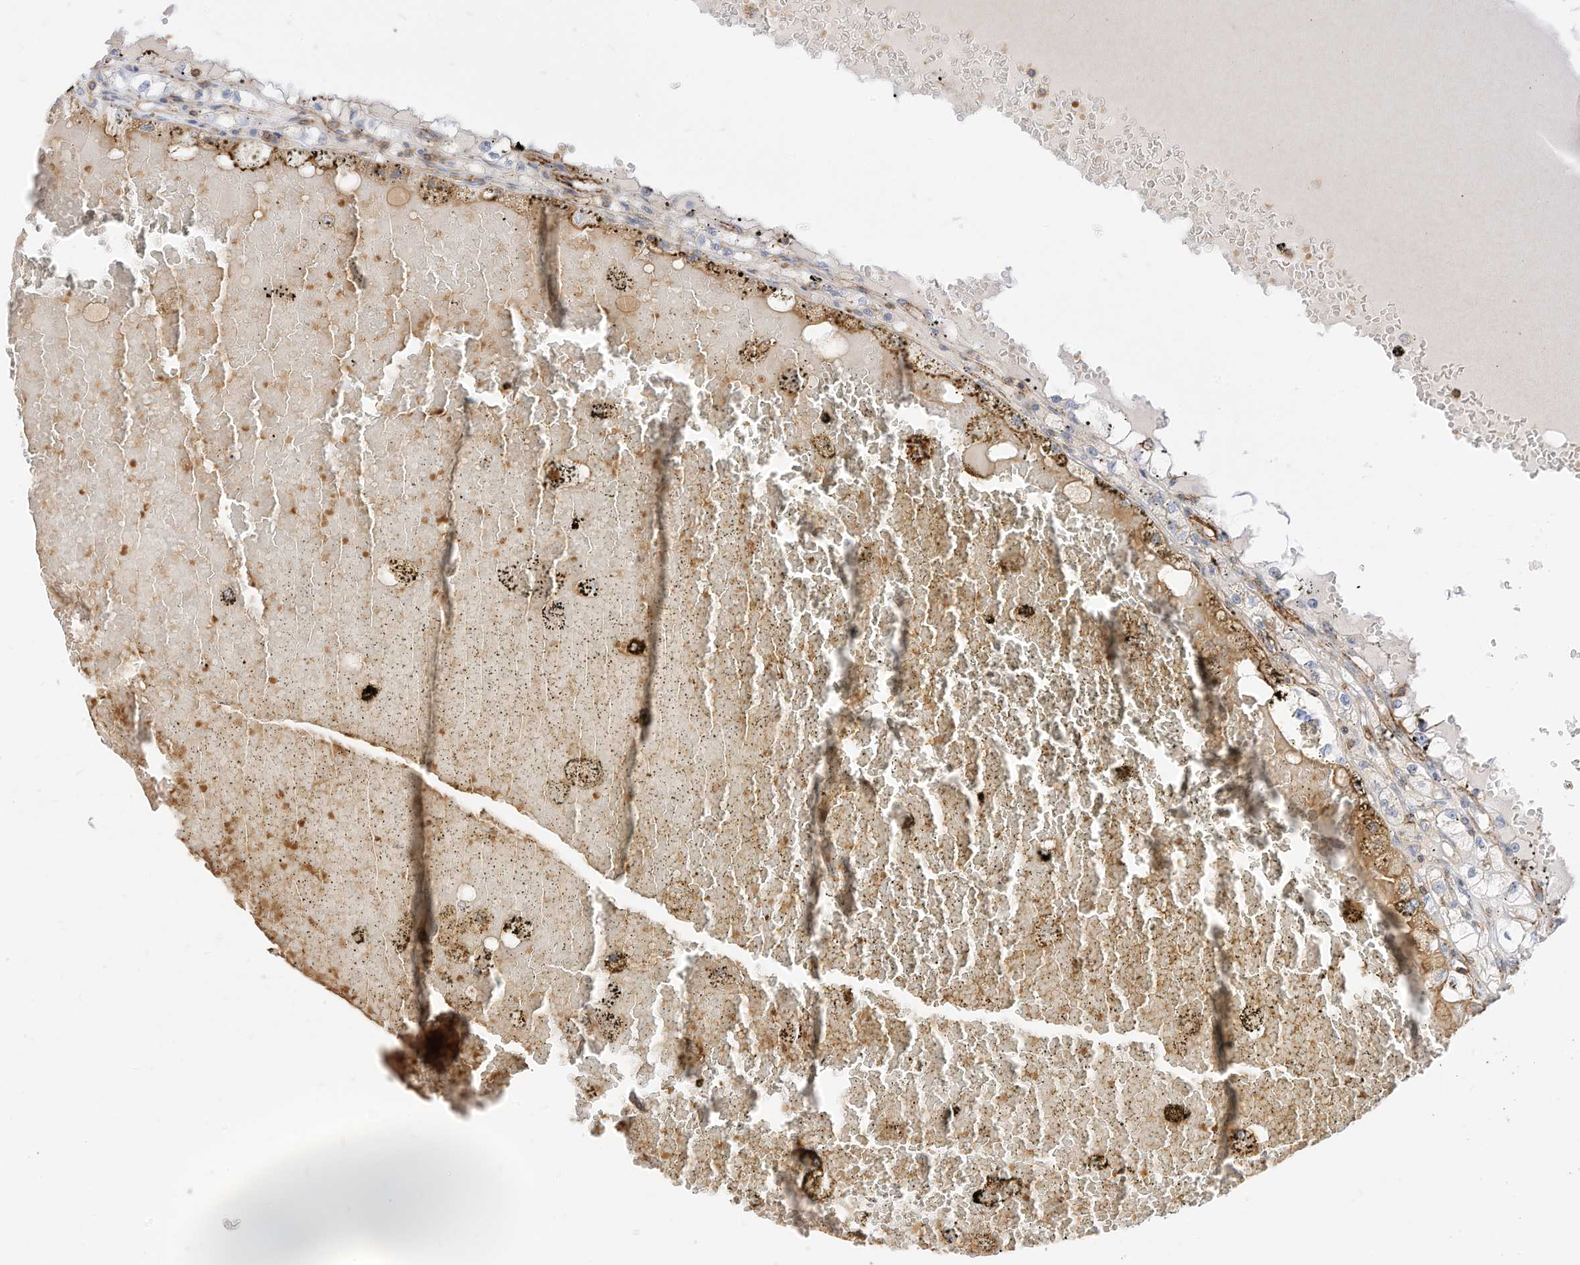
{"staining": {"intensity": "negative", "quantity": "none", "location": "none"}, "tissue": "renal cancer", "cell_type": "Tumor cells", "image_type": "cancer", "snomed": [{"axis": "morphology", "description": "Adenocarcinoma, NOS"}, {"axis": "topography", "description": "Kidney"}], "caption": "High power microscopy image of an immunohistochemistry image of adenocarcinoma (renal), revealing no significant staining in tumor cells.", "gene": "TXNDC9", "patient": {"sex": "male", "age": 56}}